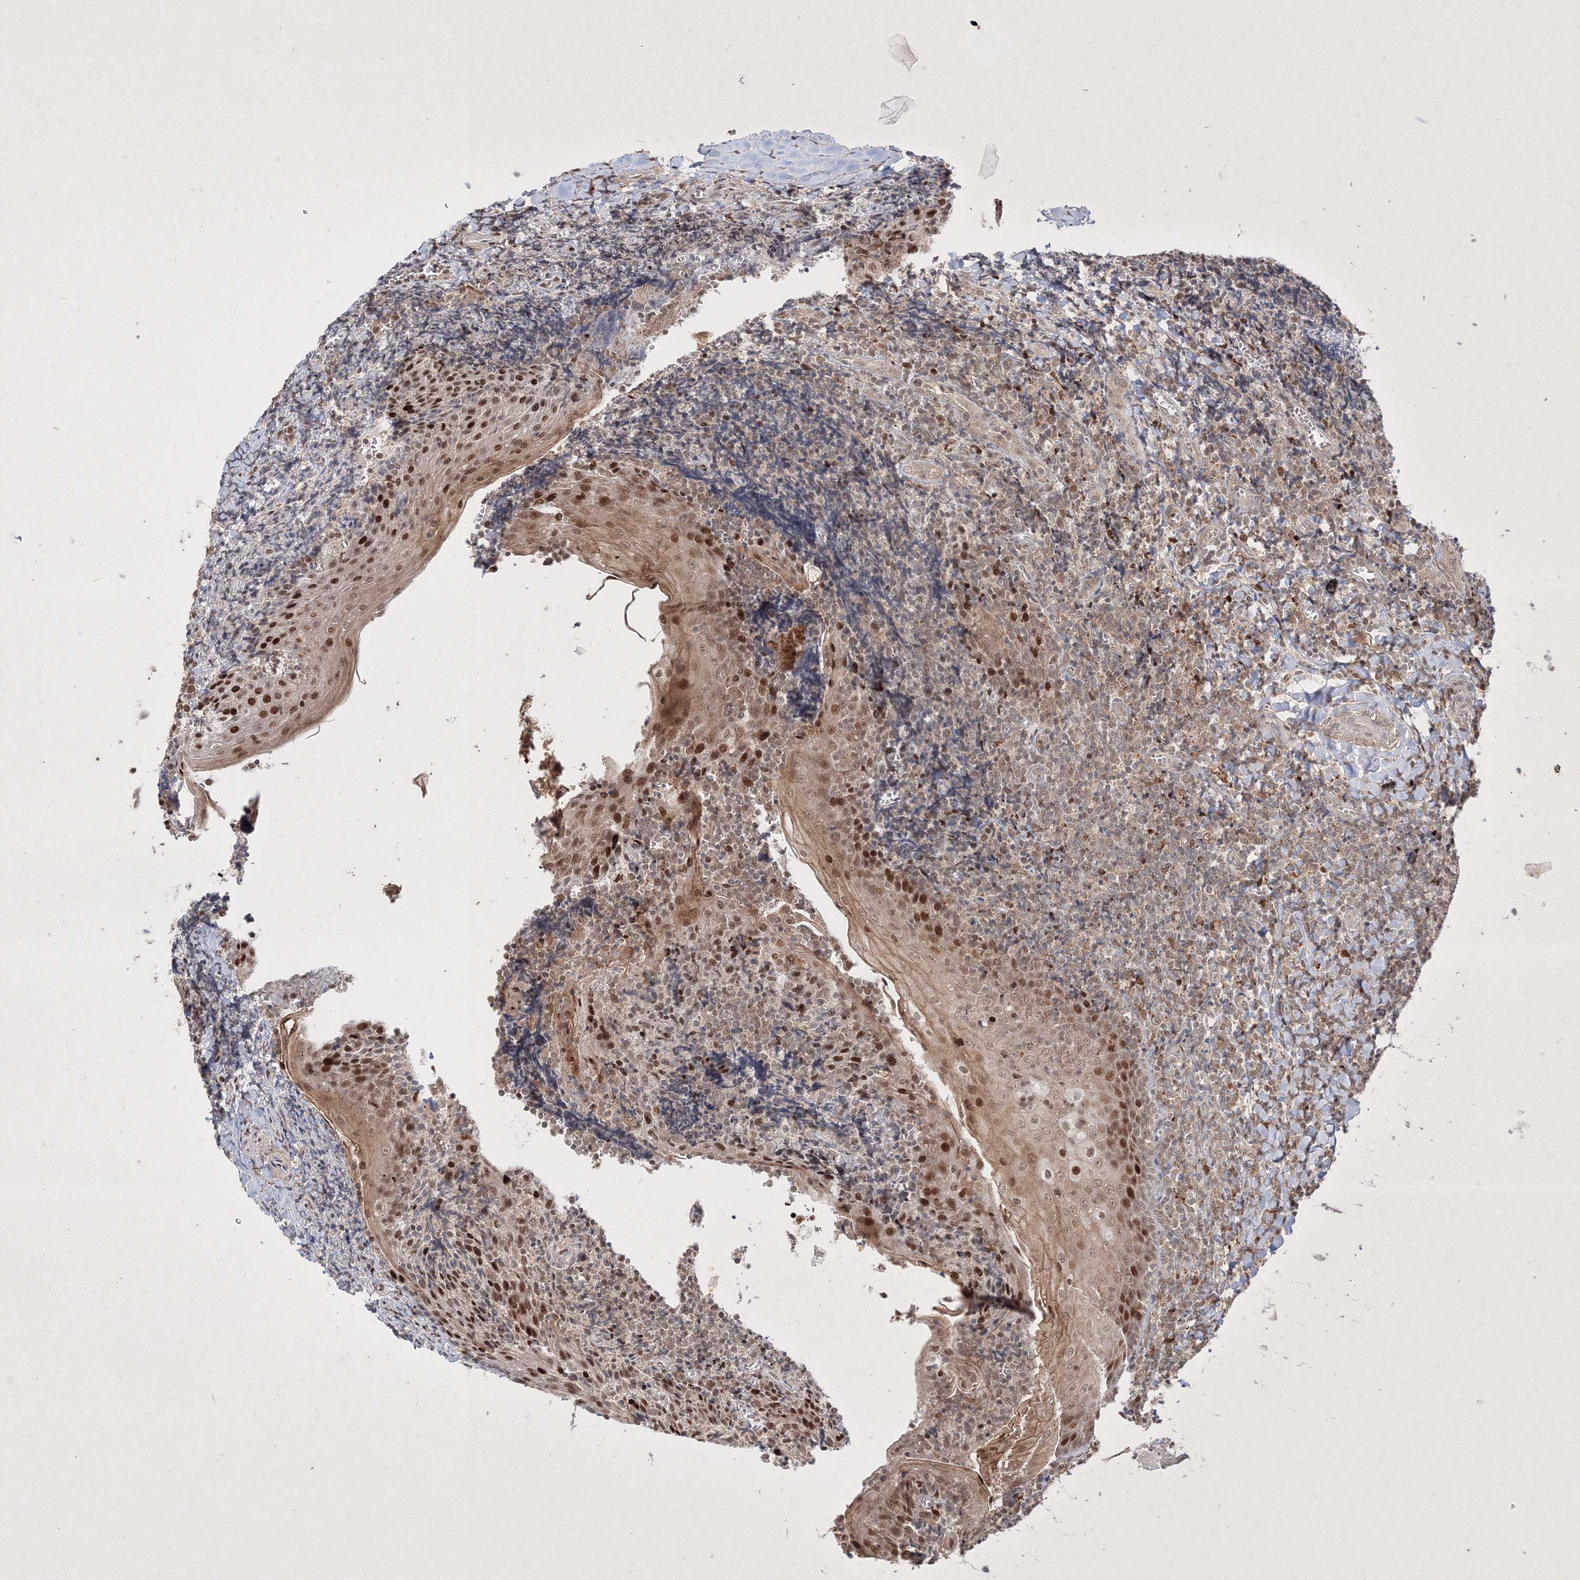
{"staining": {"intensity": "weak", "quantity": ">75%", "location": "cytoplasmic/membranous,nuclear"}, "tissue": "tonsil", "cell_type": "Germinal center cells", "image_type": "normal", "snomed": [{"axis": "morphology", "description": "Normal tissue, NOS"}, {"axis": "topography", "description": "Tonsil"}], "caption": "Immunohistochemistry (DAB) staining of unremarkable human tonsil displays weak cytoplasmic/membranous,nuclear protein expression in approximately >75% of germinal center cells.", "gene": "TAB1", "patient": {"sex": "male", "age": 27}}